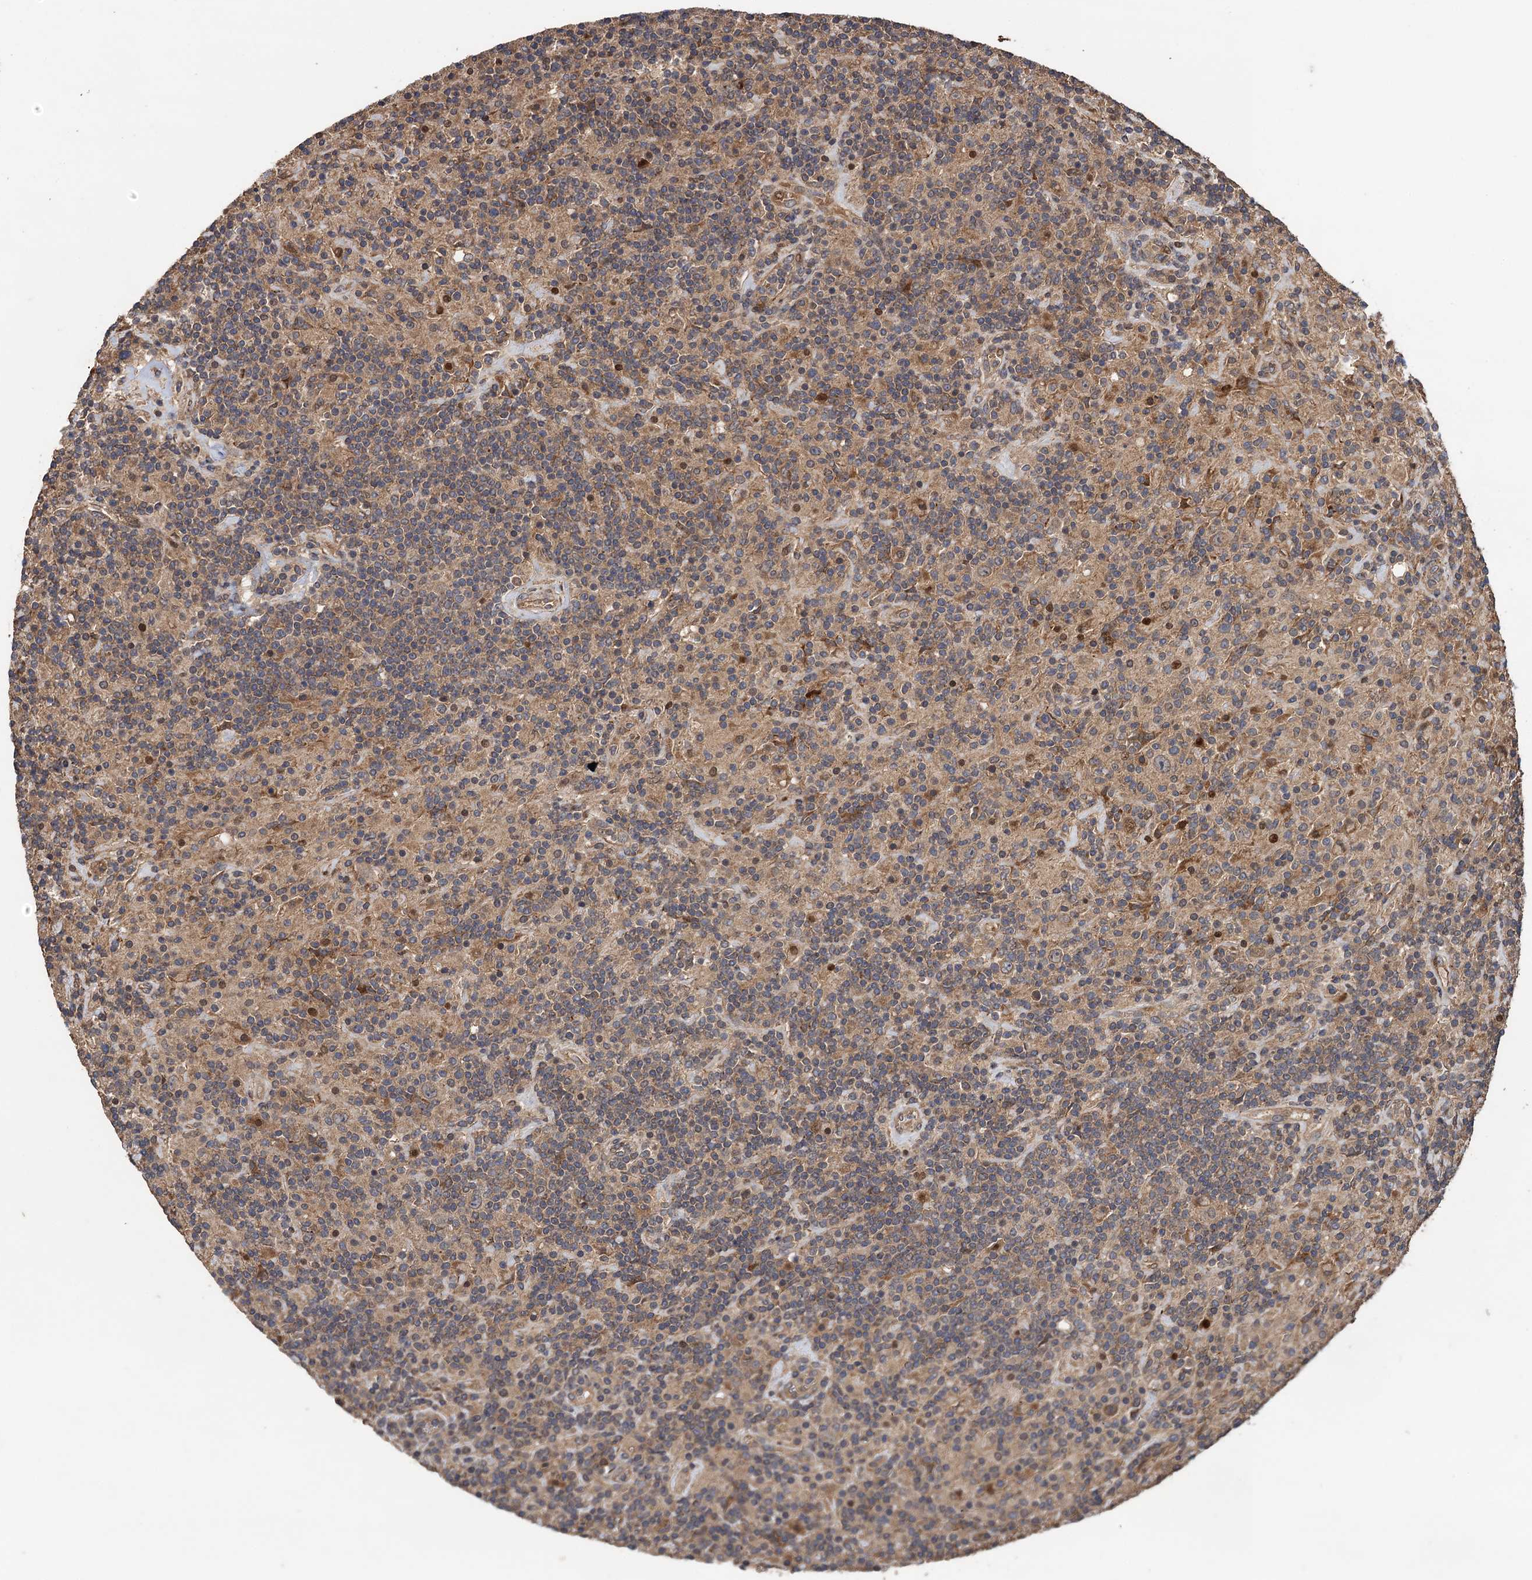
{"staining": {"intensity": "weak", "quantity": "<25%", "location": "cytoplasmic/membranous"}, "tissue": "lymphoma", "cell_type": "Tumor cells", "image_type": "cancer", "snomed": [{"axis": "morphology", "description": "Hodgkin's disease, NOS"}, {"axis": "topography", "description": "Lymph node"}], "caption": "Tumor cells are negative for brown protein staining in Hodgkin's disease.", "gene": "TMEM39B", "patient": {"sex": "male", "age": 70}}